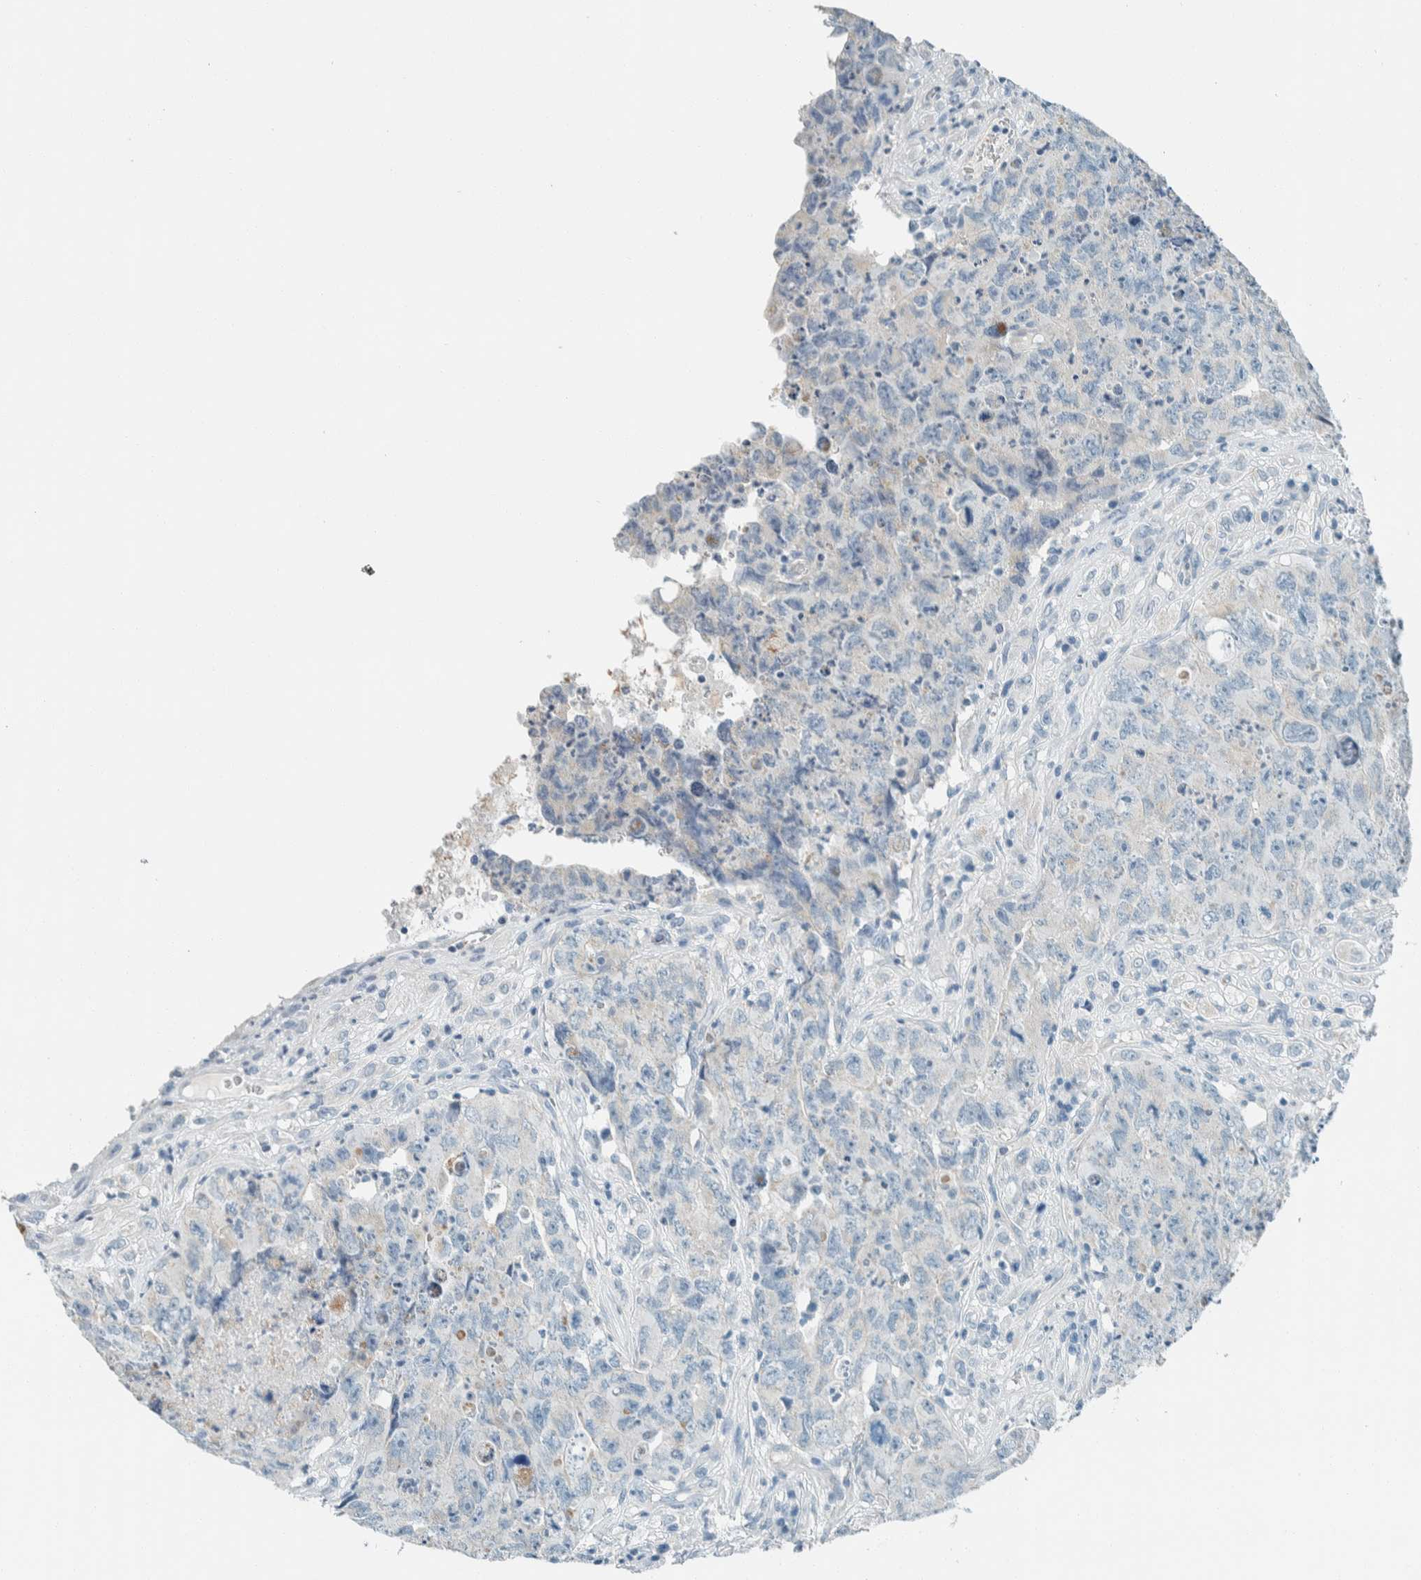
{"staining": {"intensity": "negative", "quantity": "none", "location": "none"}, "tissue": "testis cancer", "cell_type": "Tumor cells", "image_type": "cancer", "snomed": [{"axis": "morphology", "description": "Carcinoma, Embryonal, NOS"}, {"axis": "topography", "description": "Testis"}], "caption": "Testis cancer (embryonal carcinoma) was stained to show a protein in brown. There is no significant staining in tumor cells.", "gene": "SLFN12", "patient": {"sex": "male", "age": 32}}